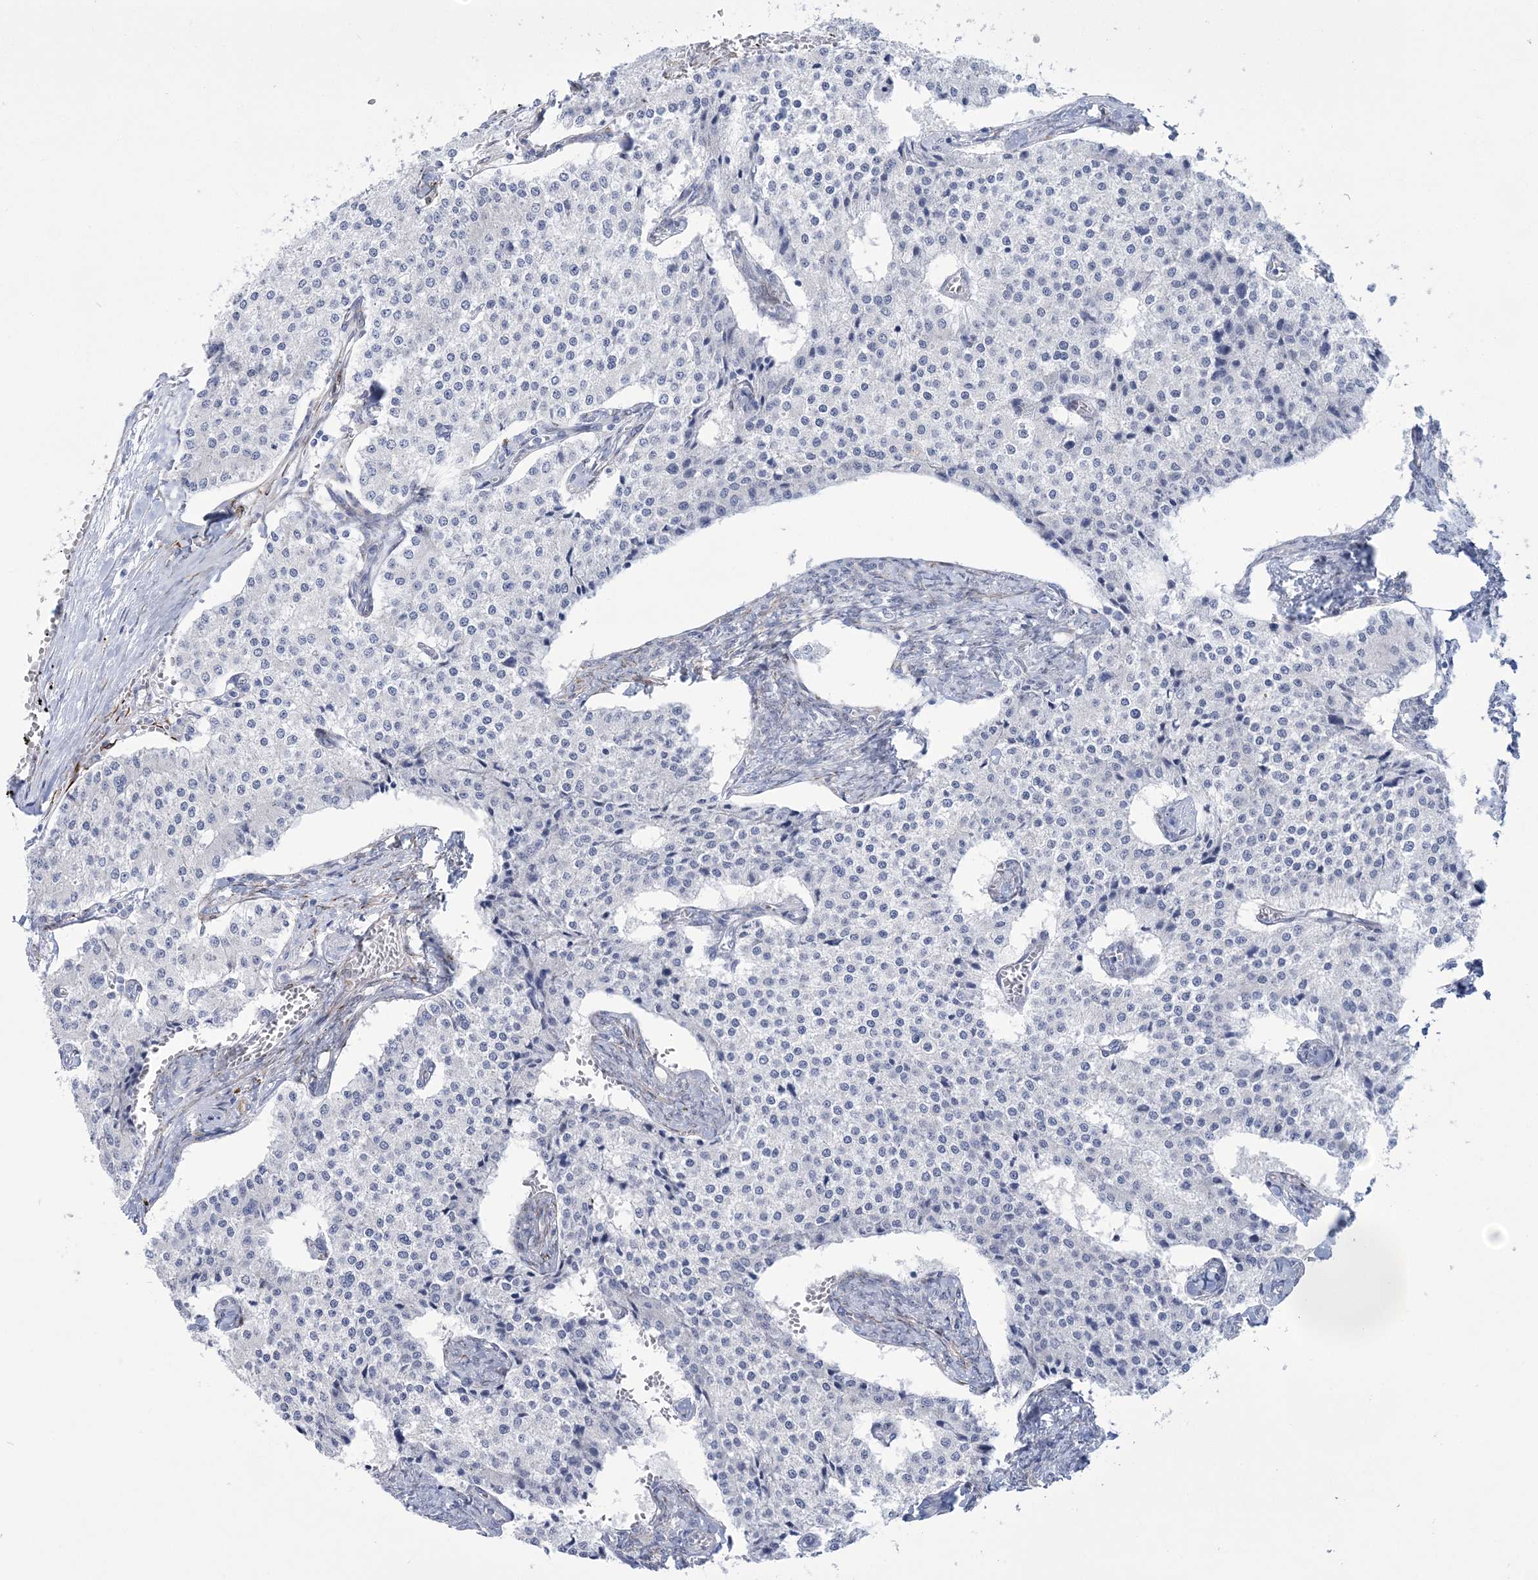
{"staining": {"intensity": "negative", "quantity": "none", "location": "none"}, "tissue": "carcinoid", "cell_type": "Tumor cells", "image_type": "cancer", "snomed": [{"axis": "morphology", "description": "Carcinoid, malignant, NOS"}, {"axis": "topography", "description": "Colon"}], "caption": "An immunohistochemistry histopathology image of carcinoid is shown. There is no staining in tumor cells of carcinoid.", "gene": "RAB11FIP5", "patient": {"sex": "female", "age": 52}}